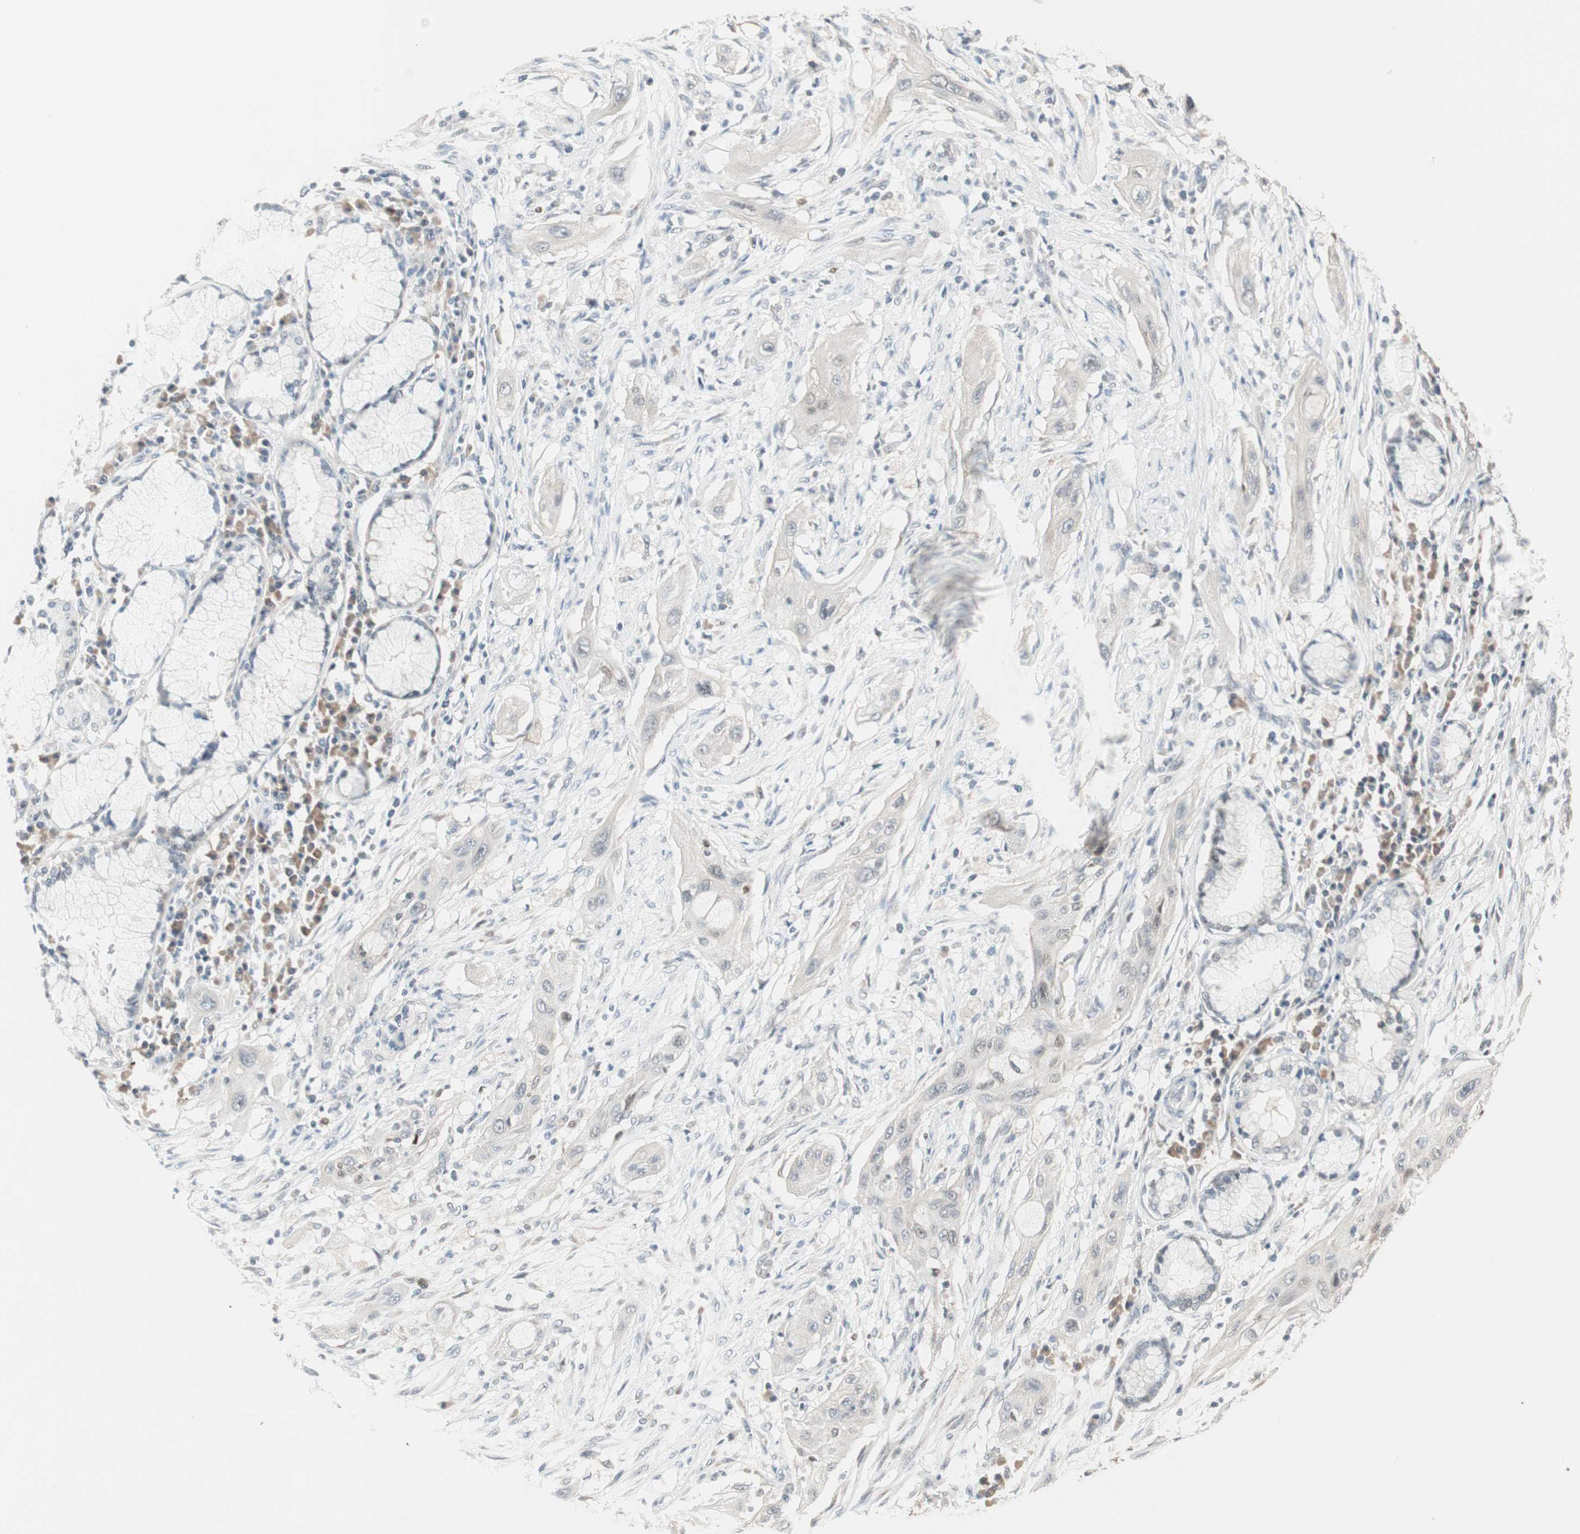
{"staining": {"intensity": "negative", "quantity": "none", "location": "none"}, "tissue": "lung cancer", "cell_type": "Tumor cells", "image_type": "cancer", "snomed": [{"axis": "morphology", "description": "Squamous cell carcinoma, NOS"}, {"axis": "topography", "description": "Lung"}], "caption": "Squamous cell carcinoma (lung) was stained to show a protein in brown. There is no significant expression in tumor cells.", "gene": "PDZK1", "patient": {"sex": "female", "age": 47}}